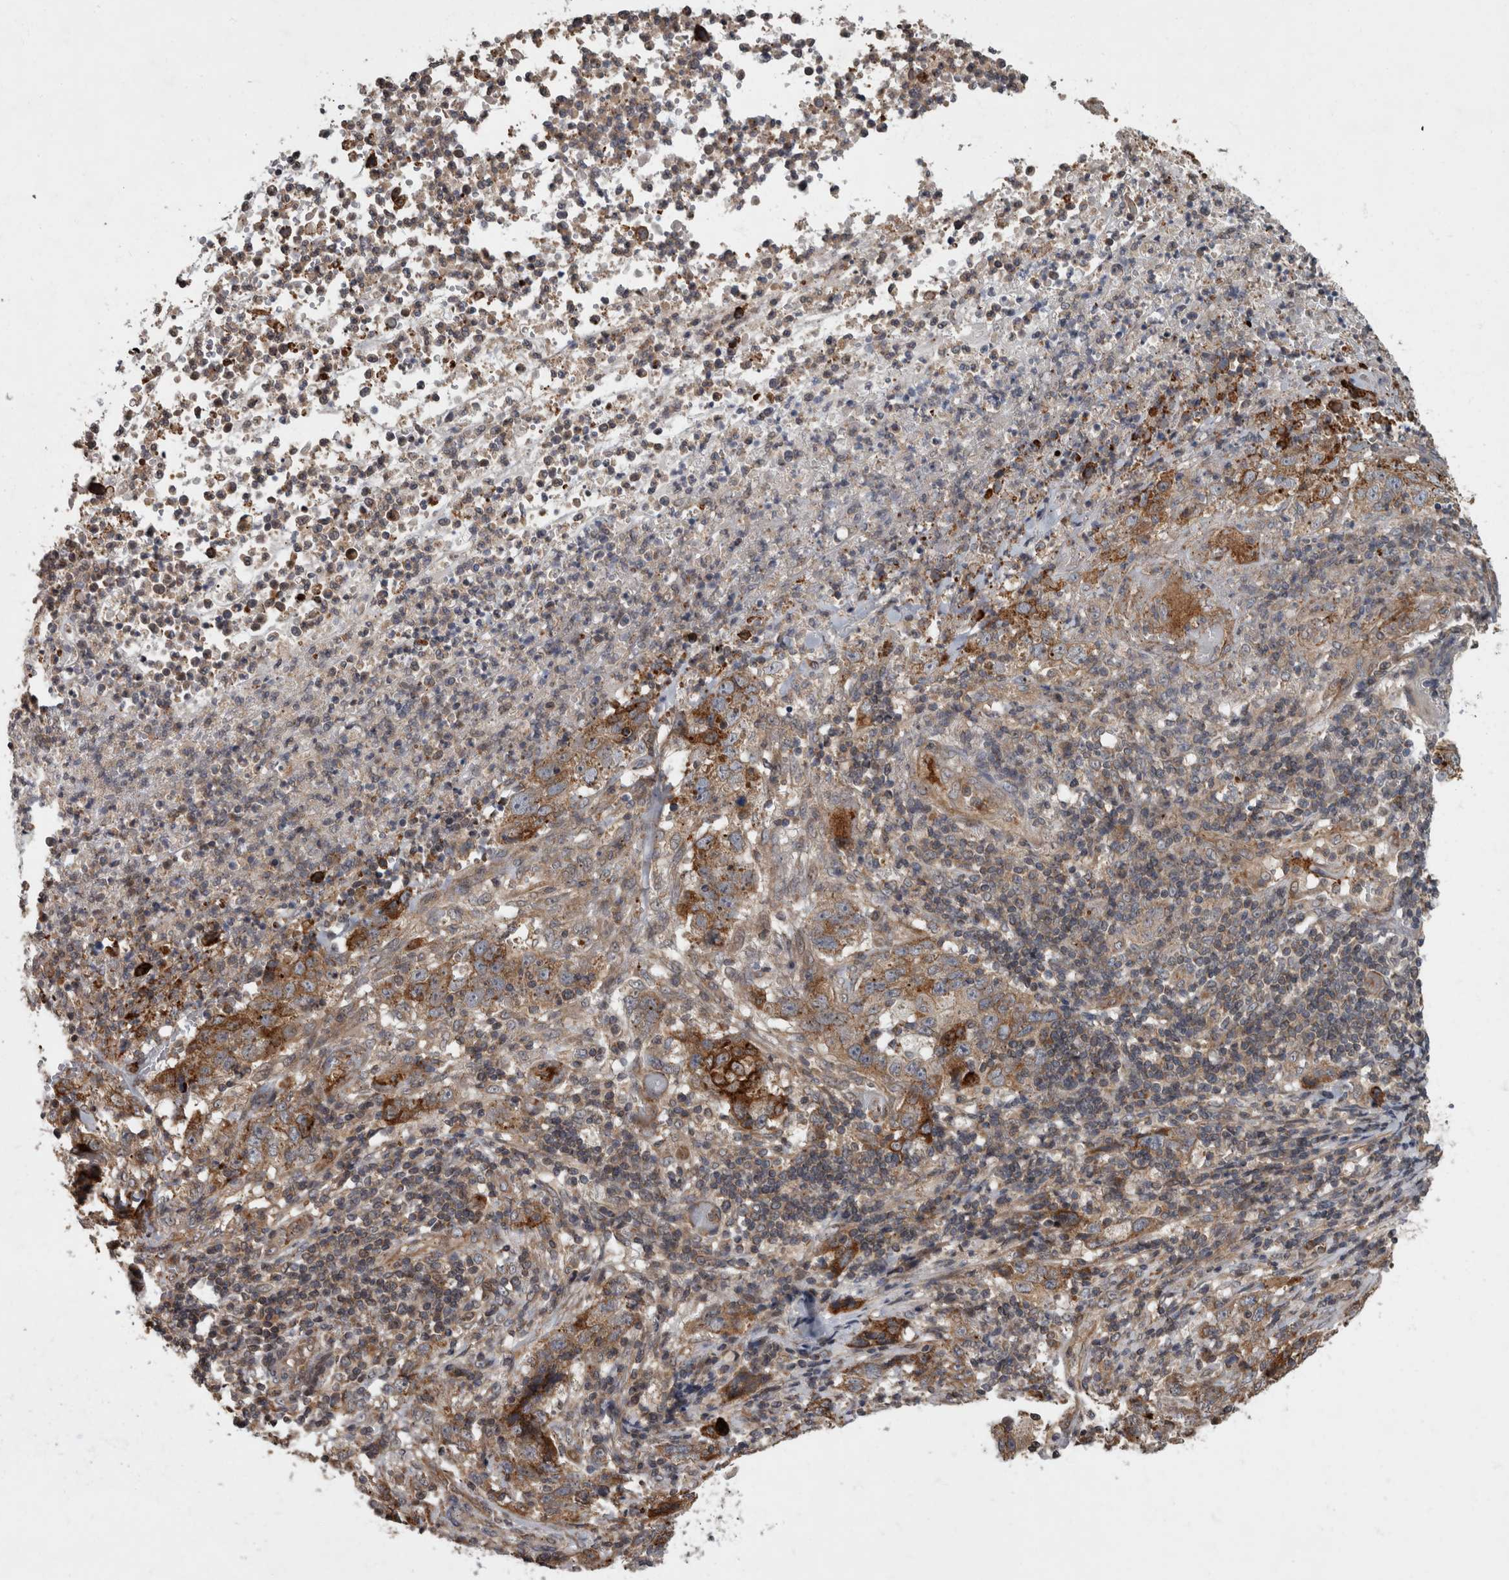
{"staining": {"intensity": "strong", "quantity": "25%-75%", "location": "cytoplasmic/membranous"}, "tissue": "stomach cancer", "cell_type": "Tumor cells", "image_type": "cancer", "snomed": [{"axis": "morphology", "description": "Adenocarcinoma, NOS"}, {"axis": "topography", "description": "Stomach"}], "caption": "Human stomach cancer (adenocarcinoma) stained with a protein marker exhibits strong staining in tumor cells.", "gene": "VEGFD", "patient": {"sex": "male", "age": 48}}